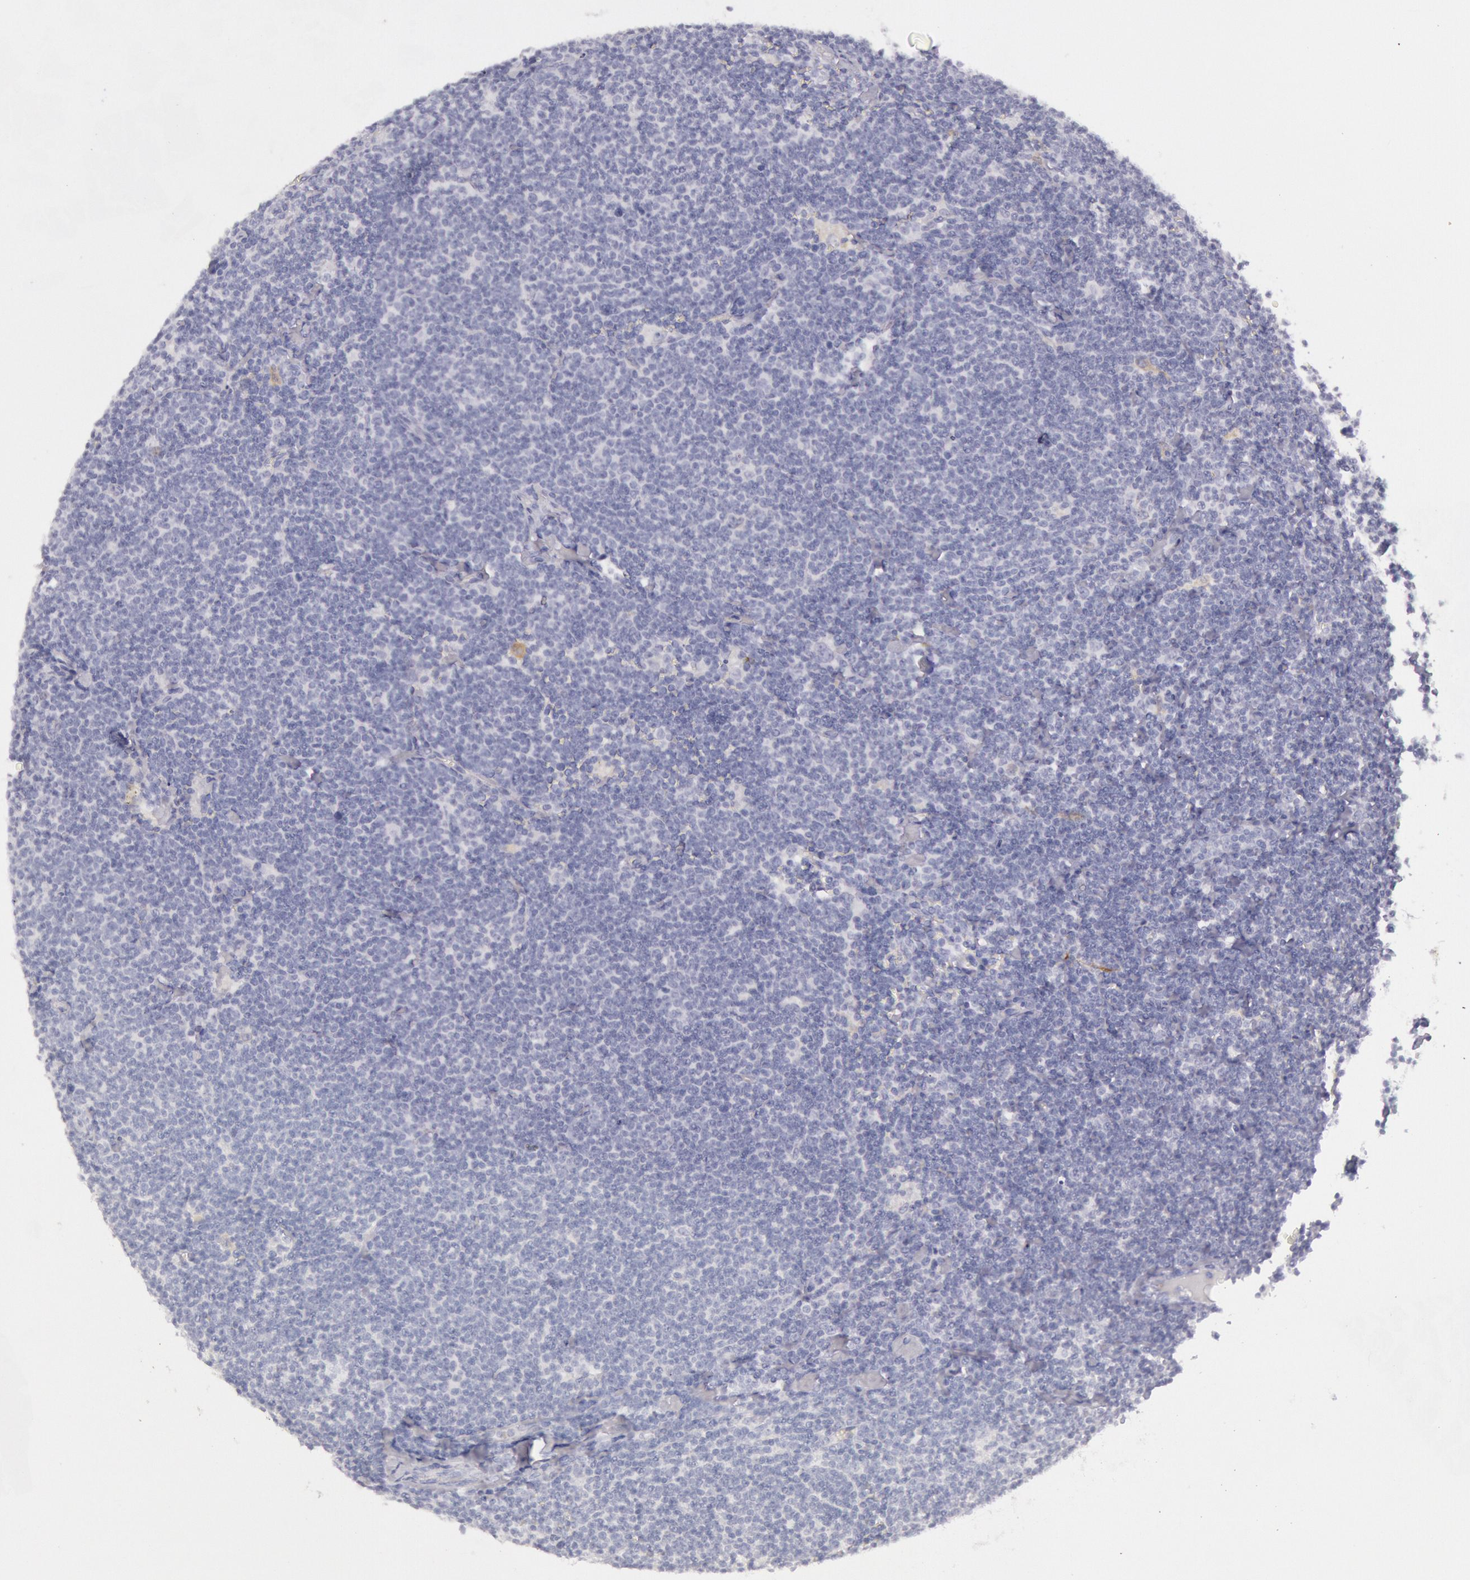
{"staining": {"intensity": "negative", "quantity": "none", "location": "none"}, "tissue": "lymphoma", "cell_type": "Tumor cells", "image_type": "cancer", "snomed": [{"axis": "morphology", "description": "Malignant lymphoma, non-Hodgkin's type, Low grade"}, {"axis": "topography", "description": "Lymph node"}], "caption": "Micrograph shows no protein staining in tumor cells of lymphoma tissue.", "gene": "CKB", "patient": {"sex": "male", "age": 65}}